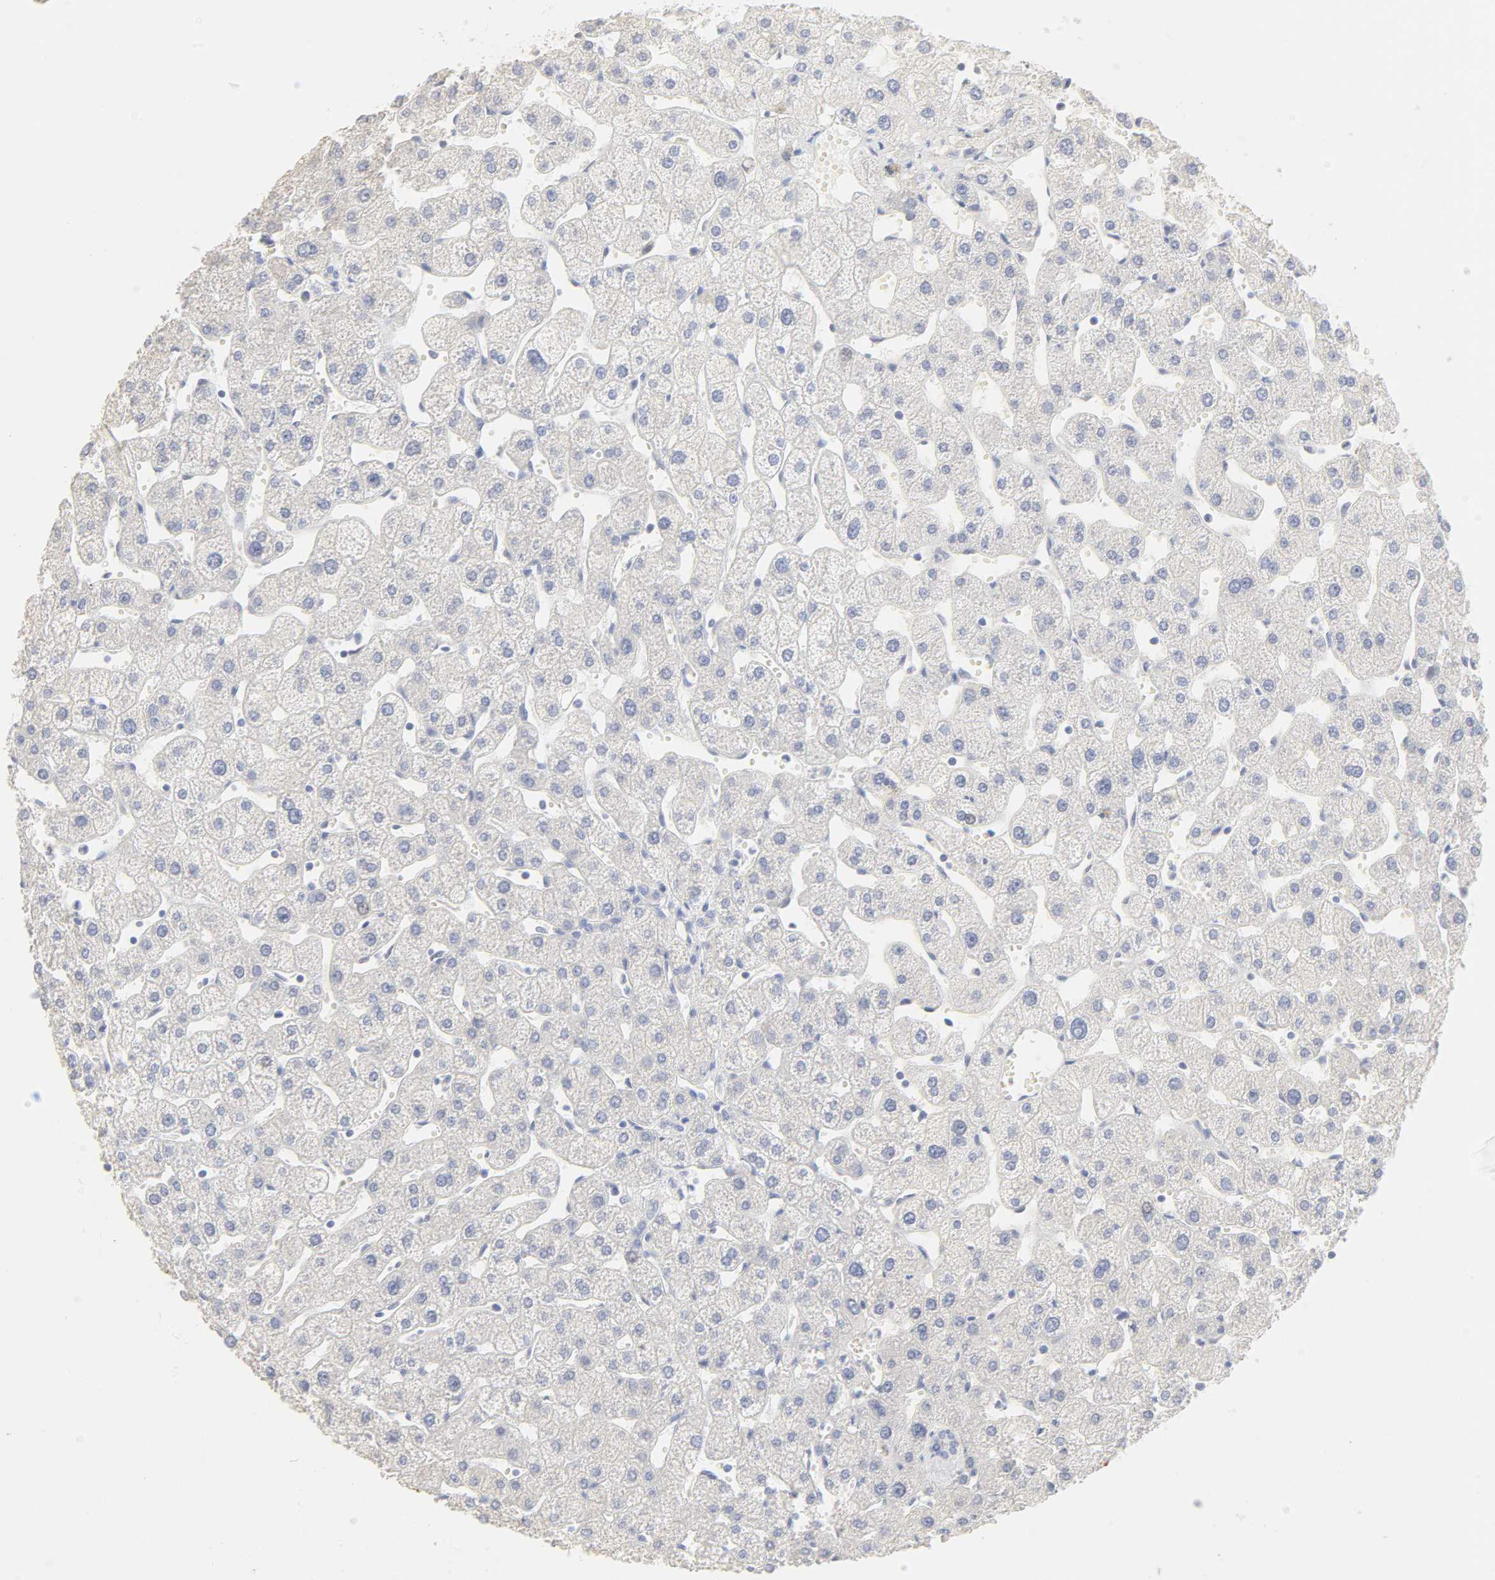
{"staining": {"intensity": "negative", "quantity": "none", "location": "none"}, "tissue": "liver", "cell_type": "Cholangiocytes", "image_type": "normal", "snomed": [{"axis": "morphology", "description": "Normal tissue, NOS"}, {"axis": "topography", "description": "Liver"}], "caption": "DAB (3,3'-diaminobenzidine) immunohistochemical staining of unremarkable liver displays no significant expression in cholangiocytes.", "gene": "FCGBP", "patient": {"sex": "male", "age": 67}}